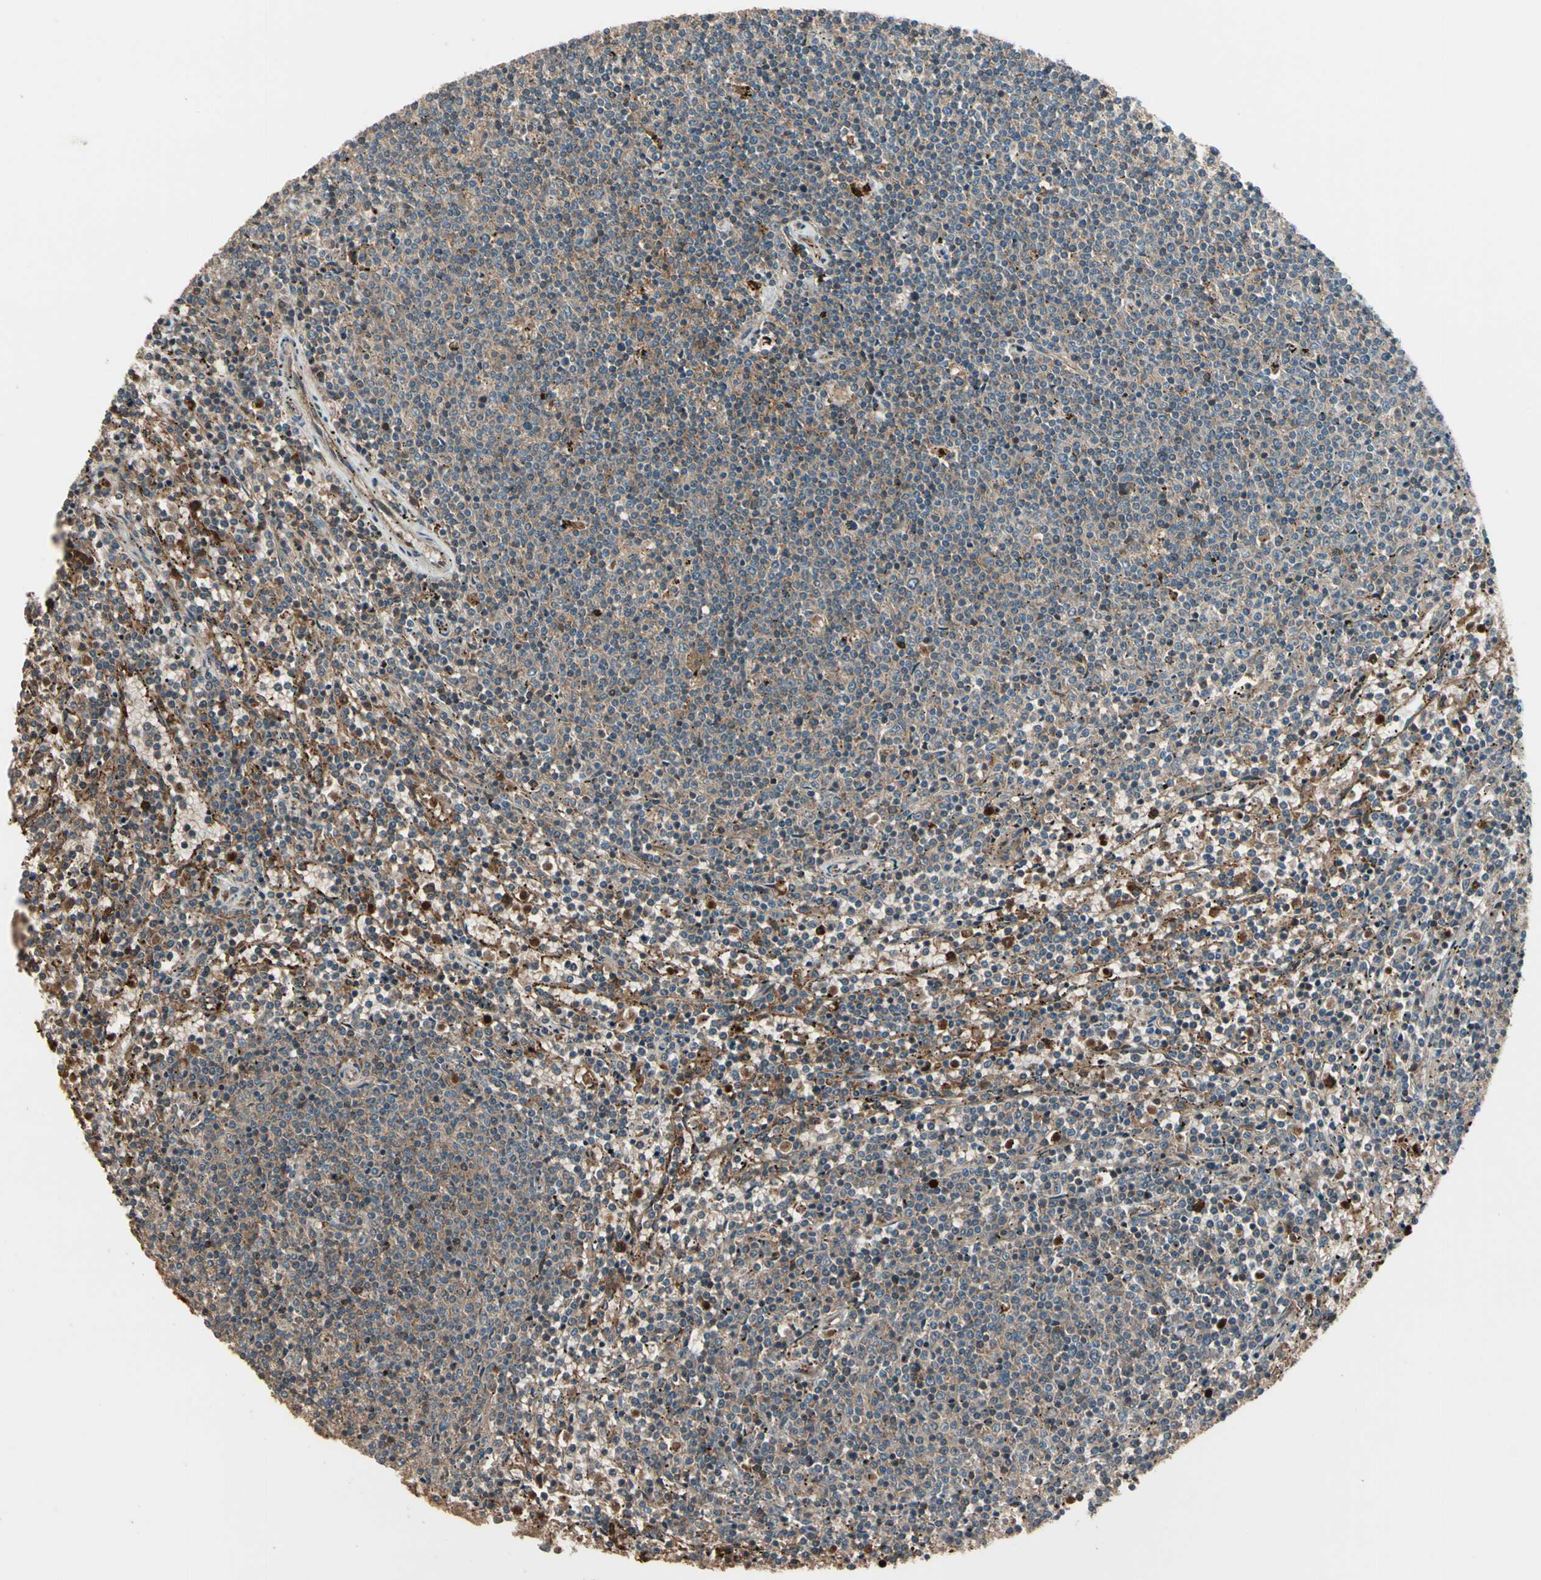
{"staining": {"intensity": "moderate", "quantity": ">75%", "location": "cytoplasmic/membranous"}, "tissue": "lymphoma", "cell_type": "Tumor cells", "image_type": "cancer", "snomed": [{"axis": "morphology", "description": "Malignant lymphoma, non-Hodgkin's type, Low grade"}, {"axis": "topography", "description": "Spleen"}], "caption": "The immunohistochemical stain highlights moderate cytoplasmic/membranous expression in tumor cells of lymphoma tissue.", "gene": "STX11", "patient": {"sex": "female", "age": 50}}